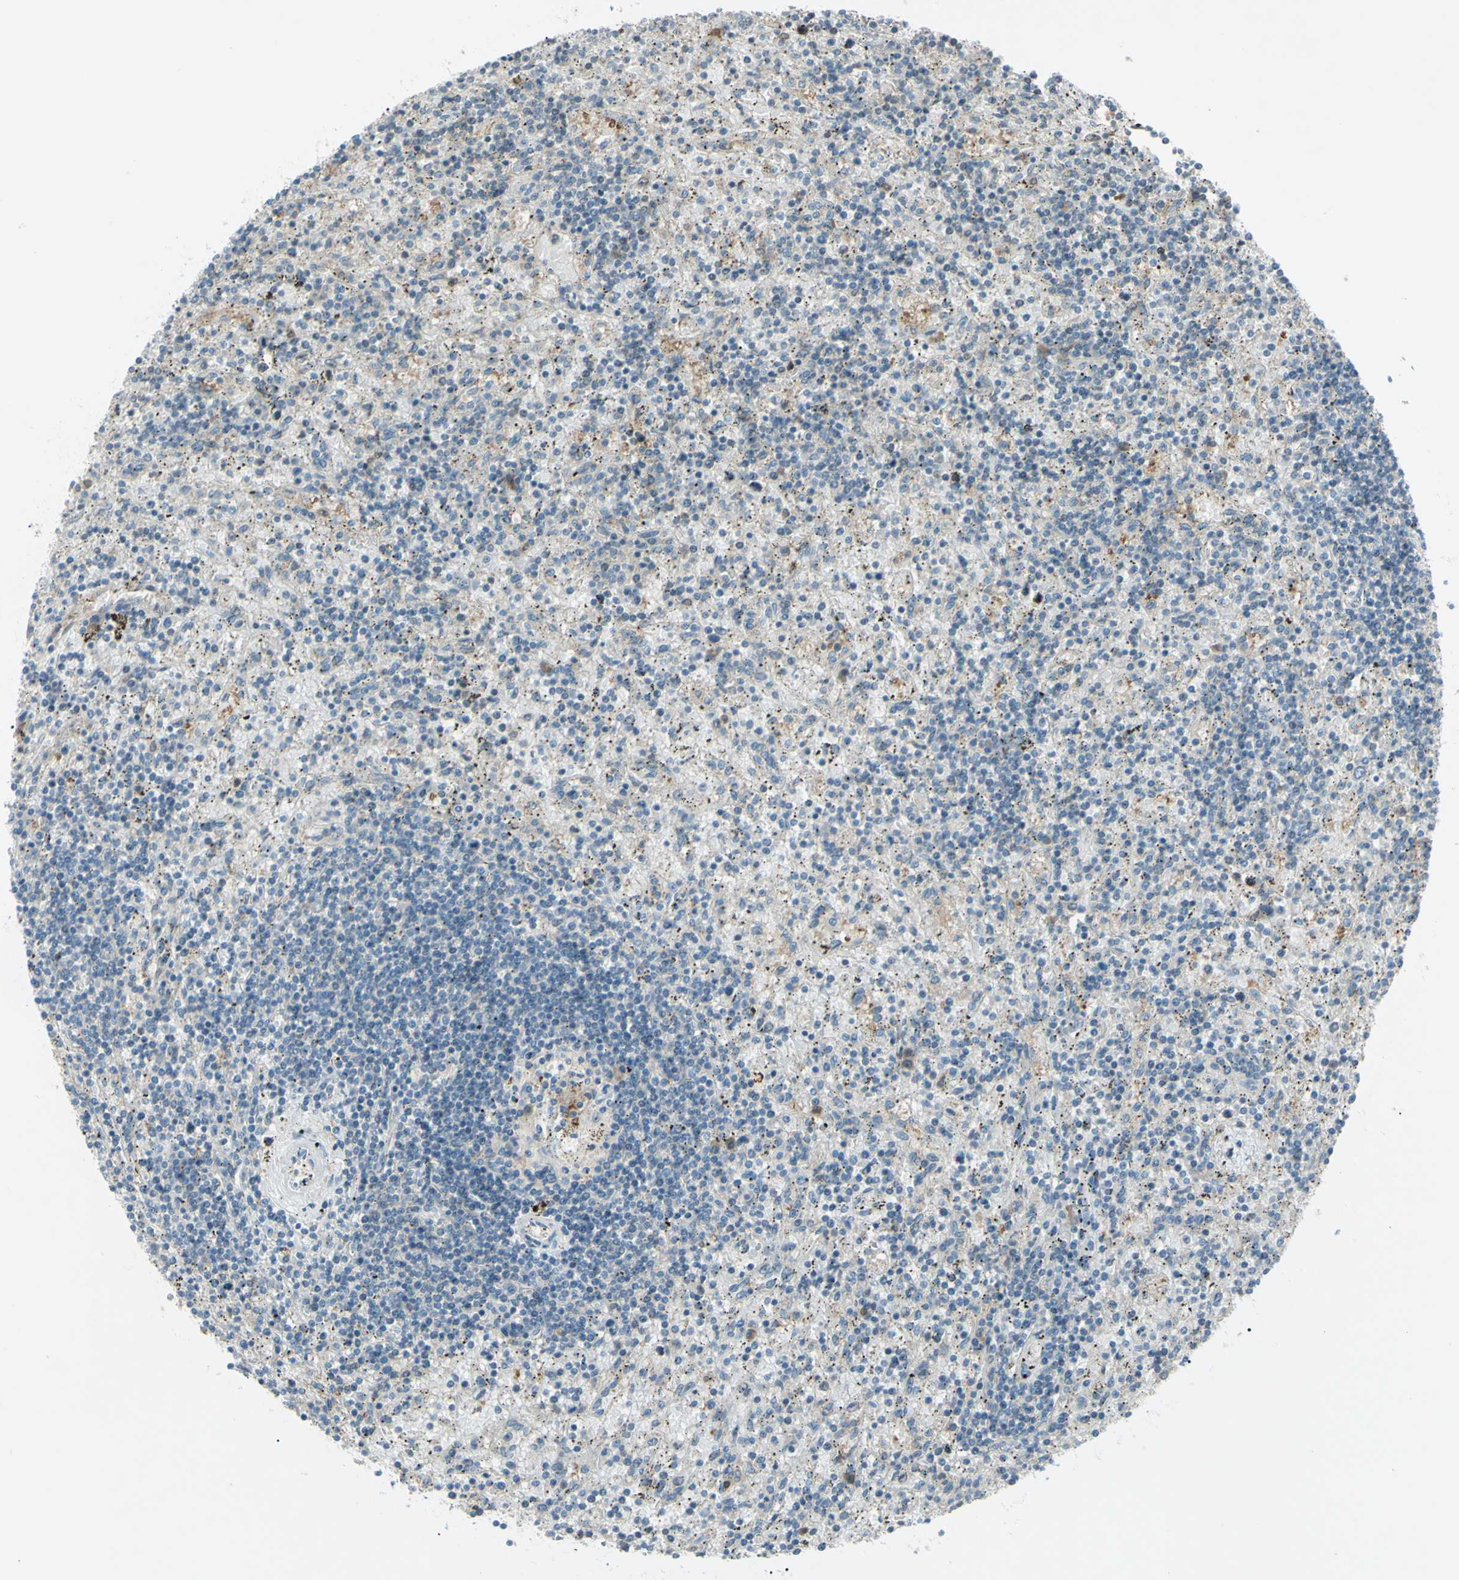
{"staining": {"intensity": "negative", "quantity": "none", "location": "none"}, "tissue": "lymphoma", "cell_type": "Tumor cells", "image_type": "cancer", "snomed": [{"axis": "morphology", "description": "Malignant lymphoma, non-Hodgkin's type, Low grade"}, {"axis": "topography", "description": "Spleen"}], "caption": "Immunohistochemical staining of human low-grade malignant lymphoma, non-Hodgkin's type reveals no significant expression in tumor cells.", "gene": "C1orf159", "patient": {"sex": "male", "age": 76}}